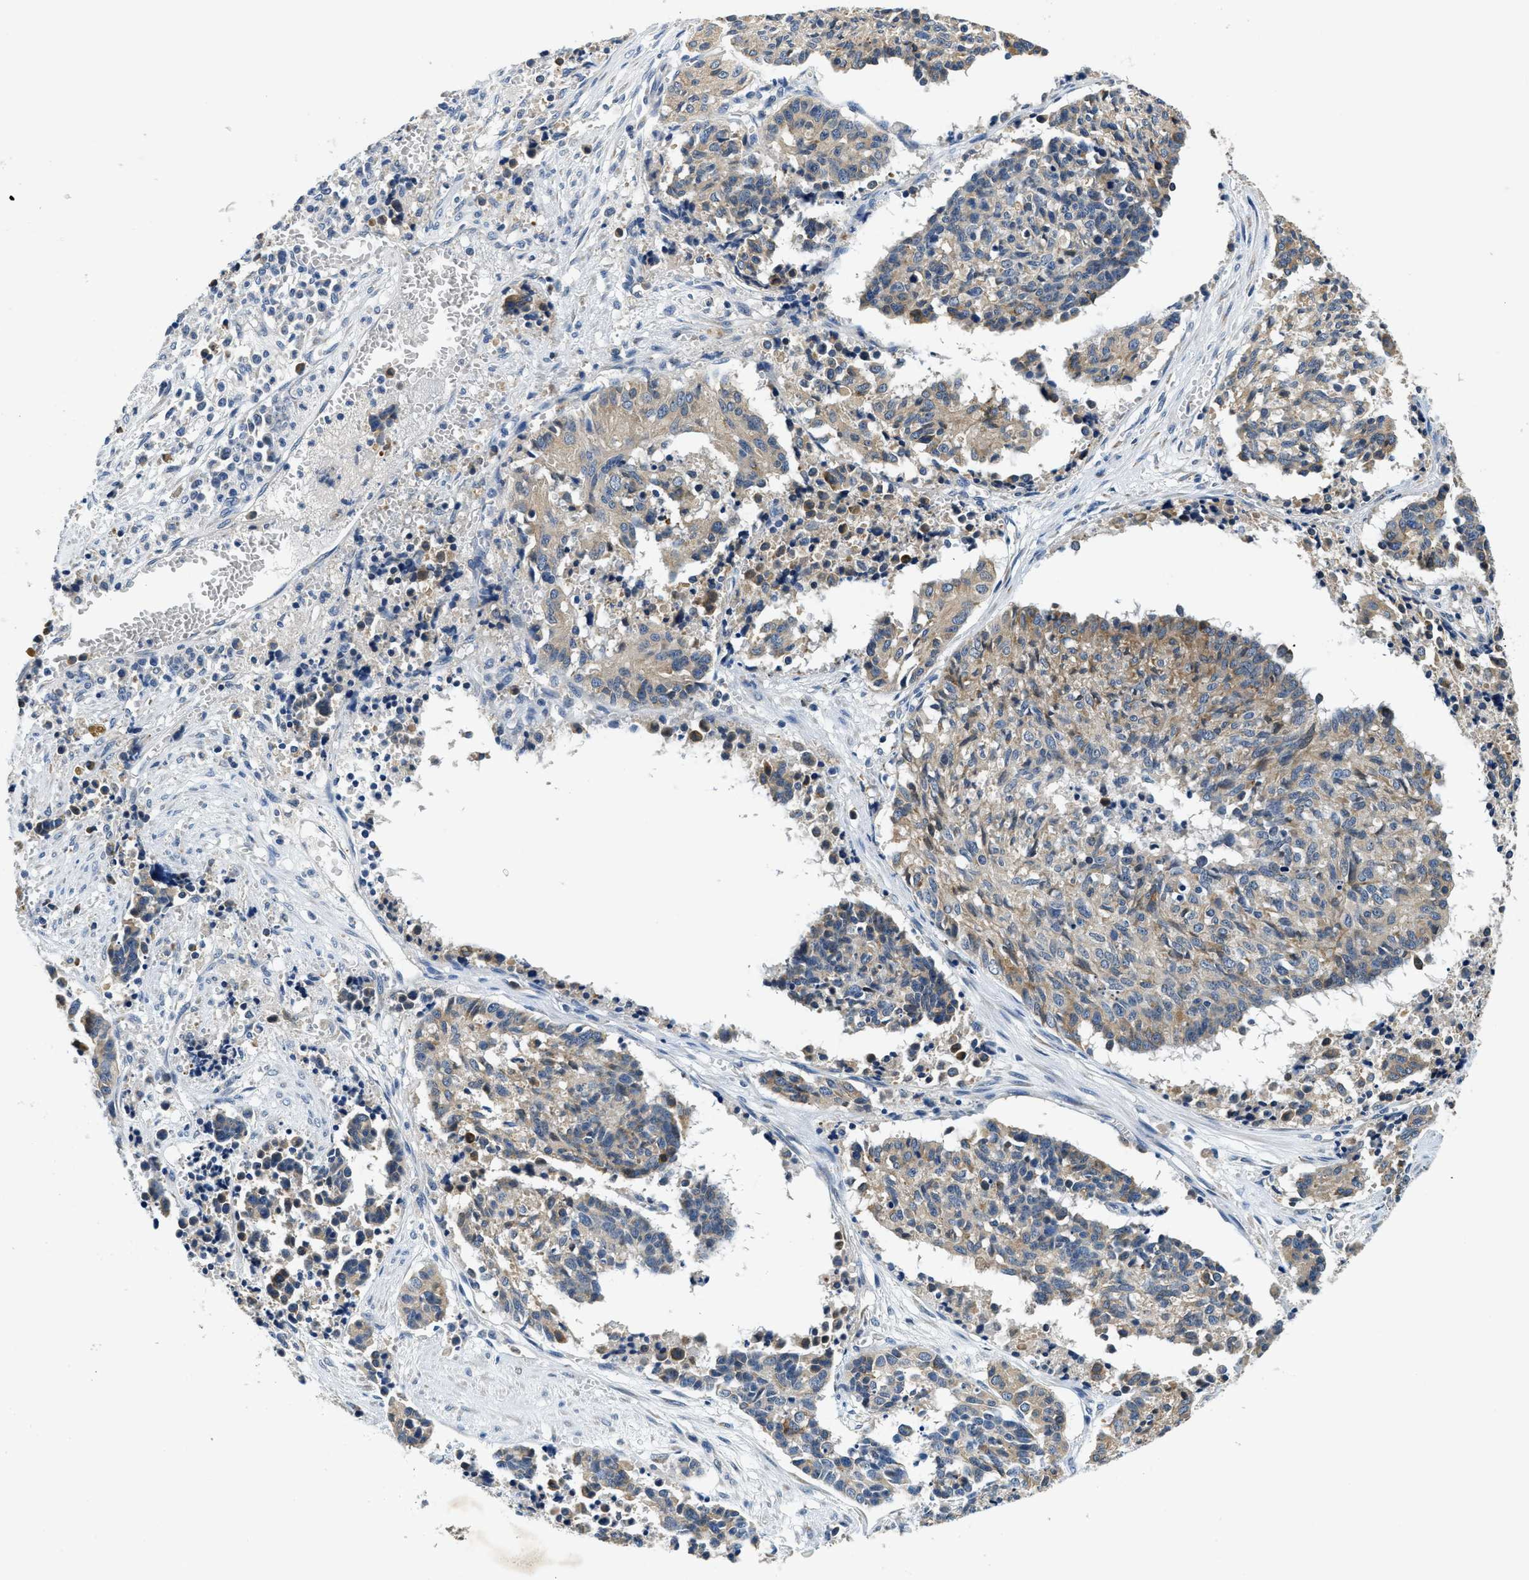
{"staining": {"intensity": "weak", "quantity": "25%-75%", "location": "cytoplasmic/membranous"}, "tissue": "cervical cancer", "cell_type": "Tumor cells", "image_type": "cancer", "snomed": [{"axis": "morphology", "description": "Squamous cell carcinoma, NOS"}, {"axis": "topography", "description": "Cervix"}], "caption": "Immunohistochemistry (IHC) (DAB) staining of human cervical cancer displays weak cytoplasmic/membranous protein expression in about 25%-75% of tumor cells.", "gene": "ALDH3A2", "patient": {"sex": "female", "age": 35}}